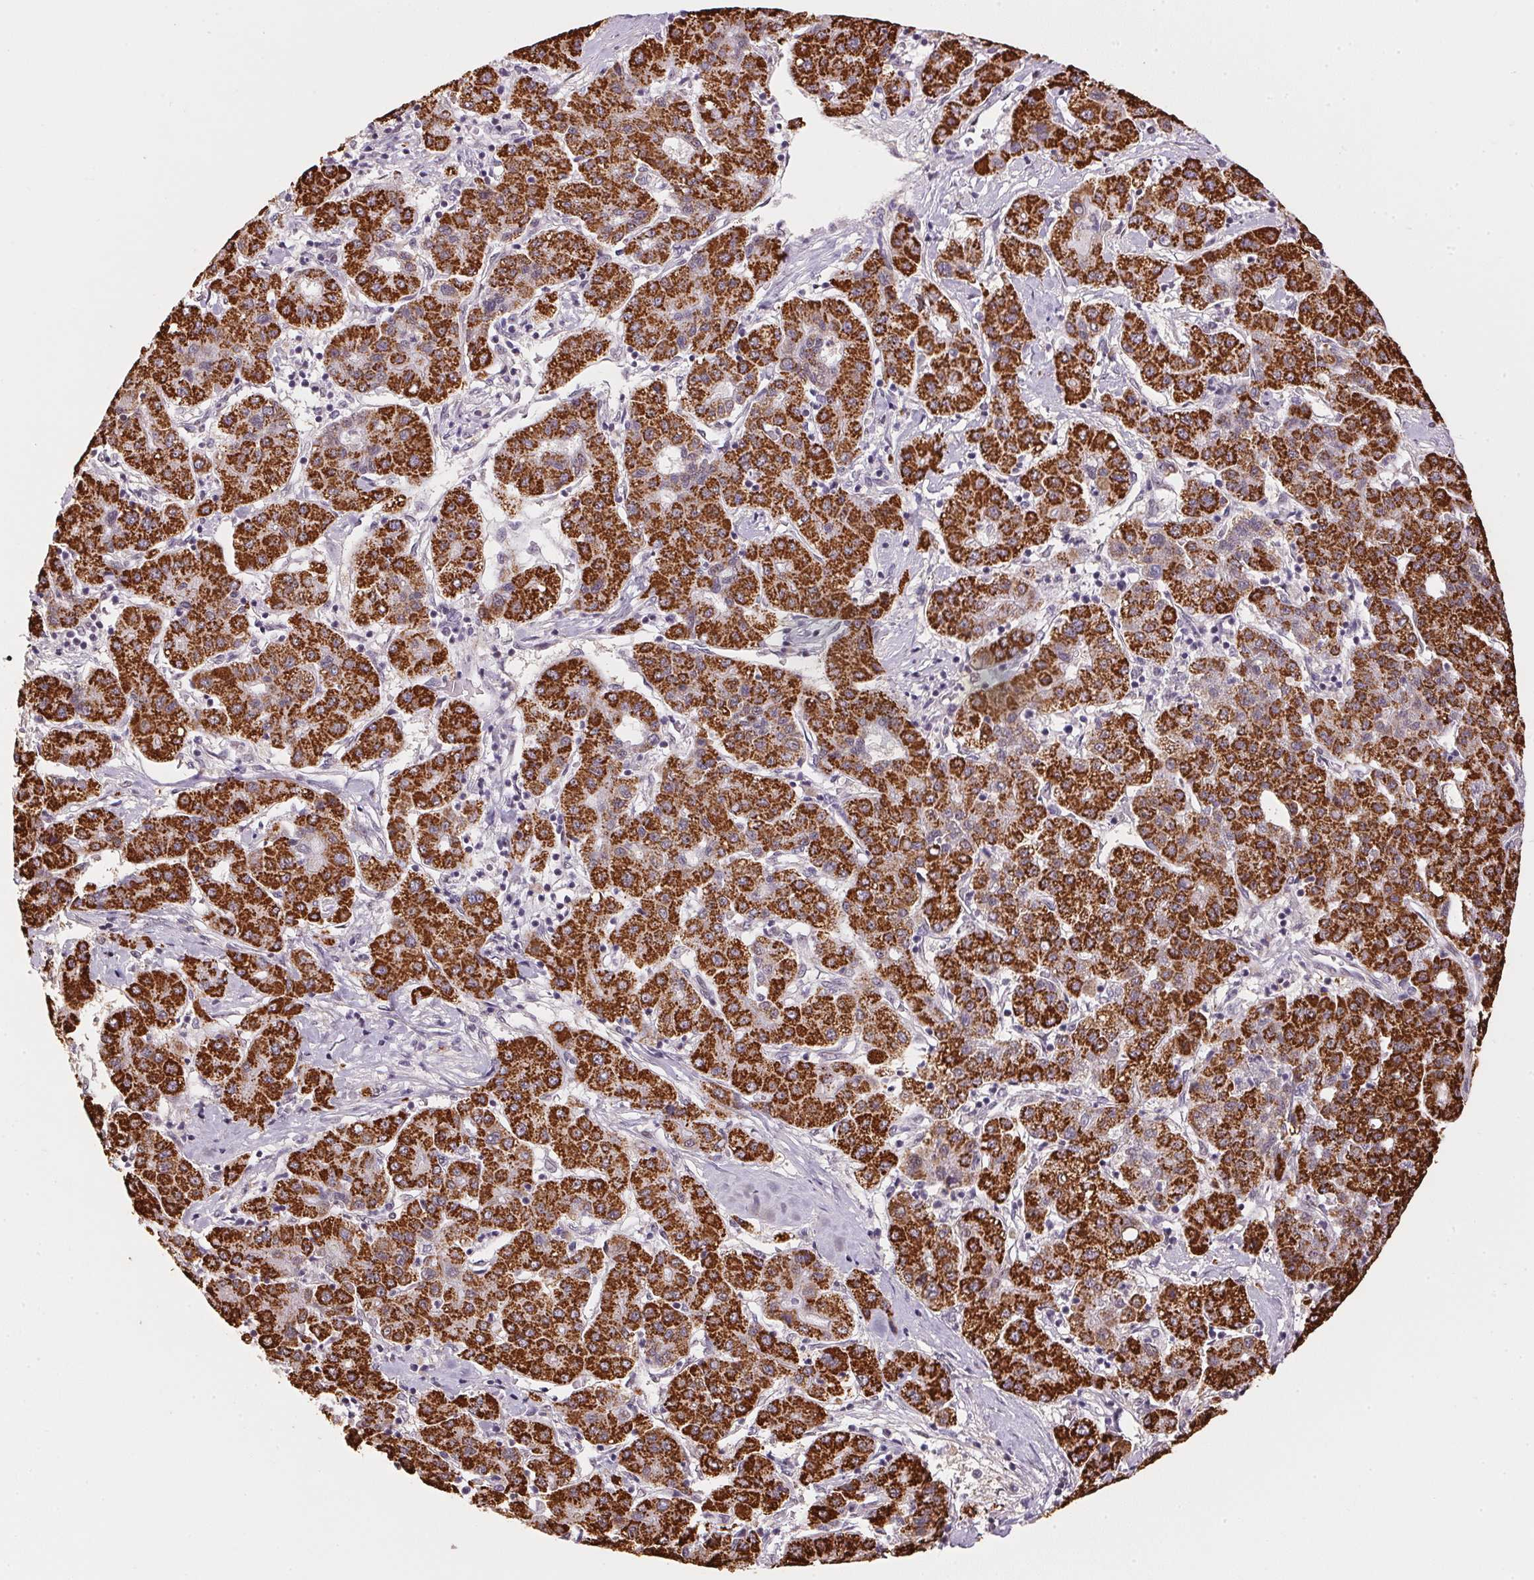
{"staining": {"intensity": "strong", "quantity": ">75%", "location": "cytoplasmic/membranous"}, "tissue": "liver cancer", "cell_type": "Tumor cells", "image_type": "cancer", "snomed": [{"axis": "morphology", "description": "Carcinoma, Hepatocellular, NOS"}, {"axis": "topography", "description": "Liver"}], "caption": "DAB (3,3'-diaminobenzidine) immunohistochemical staining of human liver cancer demonstrates strong cytoplasmic/membranous protein staining in about >75% of tumor cells.", "gene": "SC5D", "patient": {"sex": "male", "age": 65}}